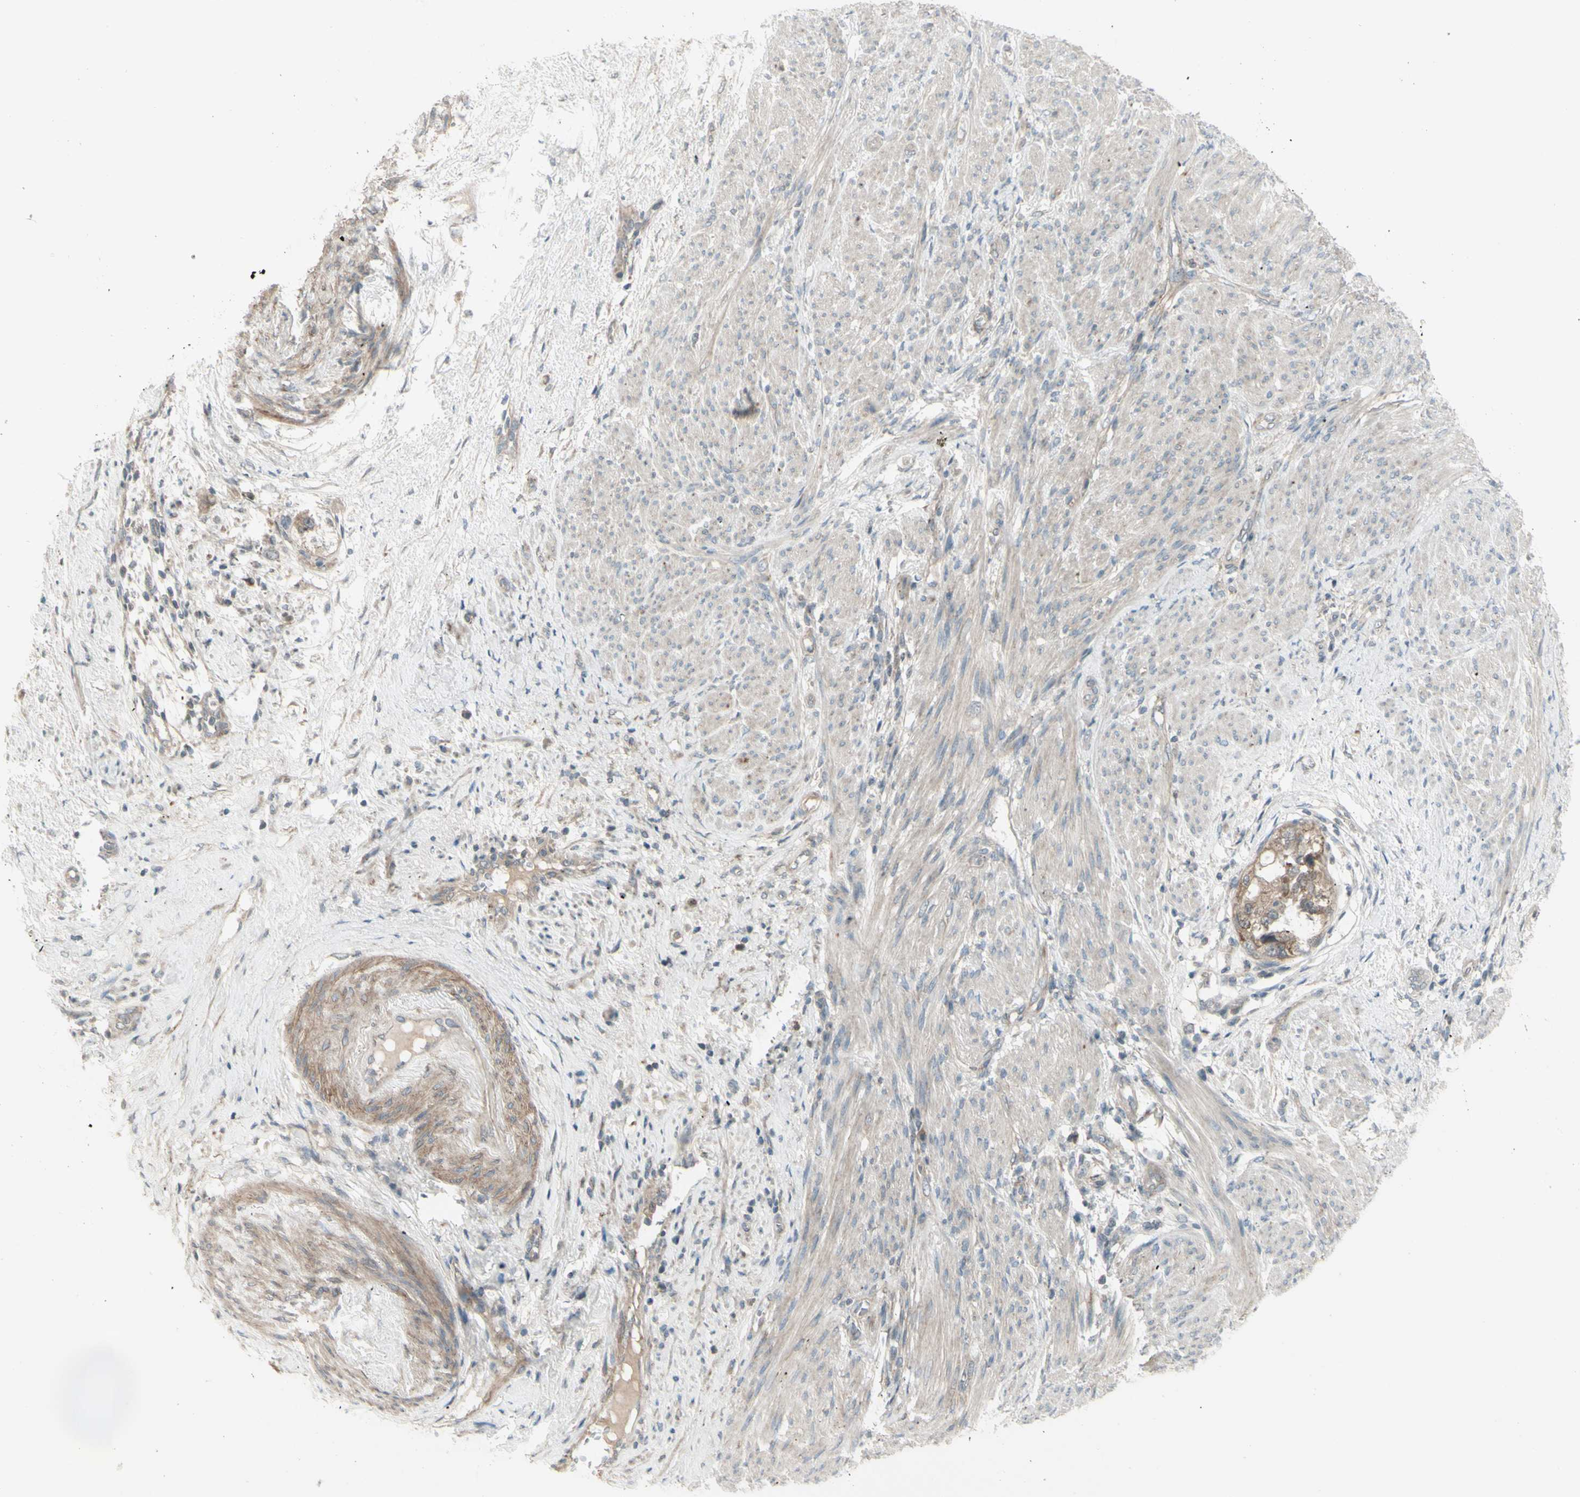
{"staining": {"intensity": "moderate", "quantity": ">75%", "location": "cytoplasmic/membranous"}, "tissue": "endometrial cancer", "cell_type": "Tumor cells", "image_type": "cancer", "snomed": [{"axis": "morphology", "description": "Adenocarcinoma, NOS"}, {"axis": "topography", "description": "Endometrium"}], "caption": "A medium amount of moderate cytoplasmic/membranous positivity is present in approximately >75% of tumor cells in adenocarcinoma (endometrial) tissue.", "gene": "OSTM1", "patient": {"sex": "female", "age": 85}}